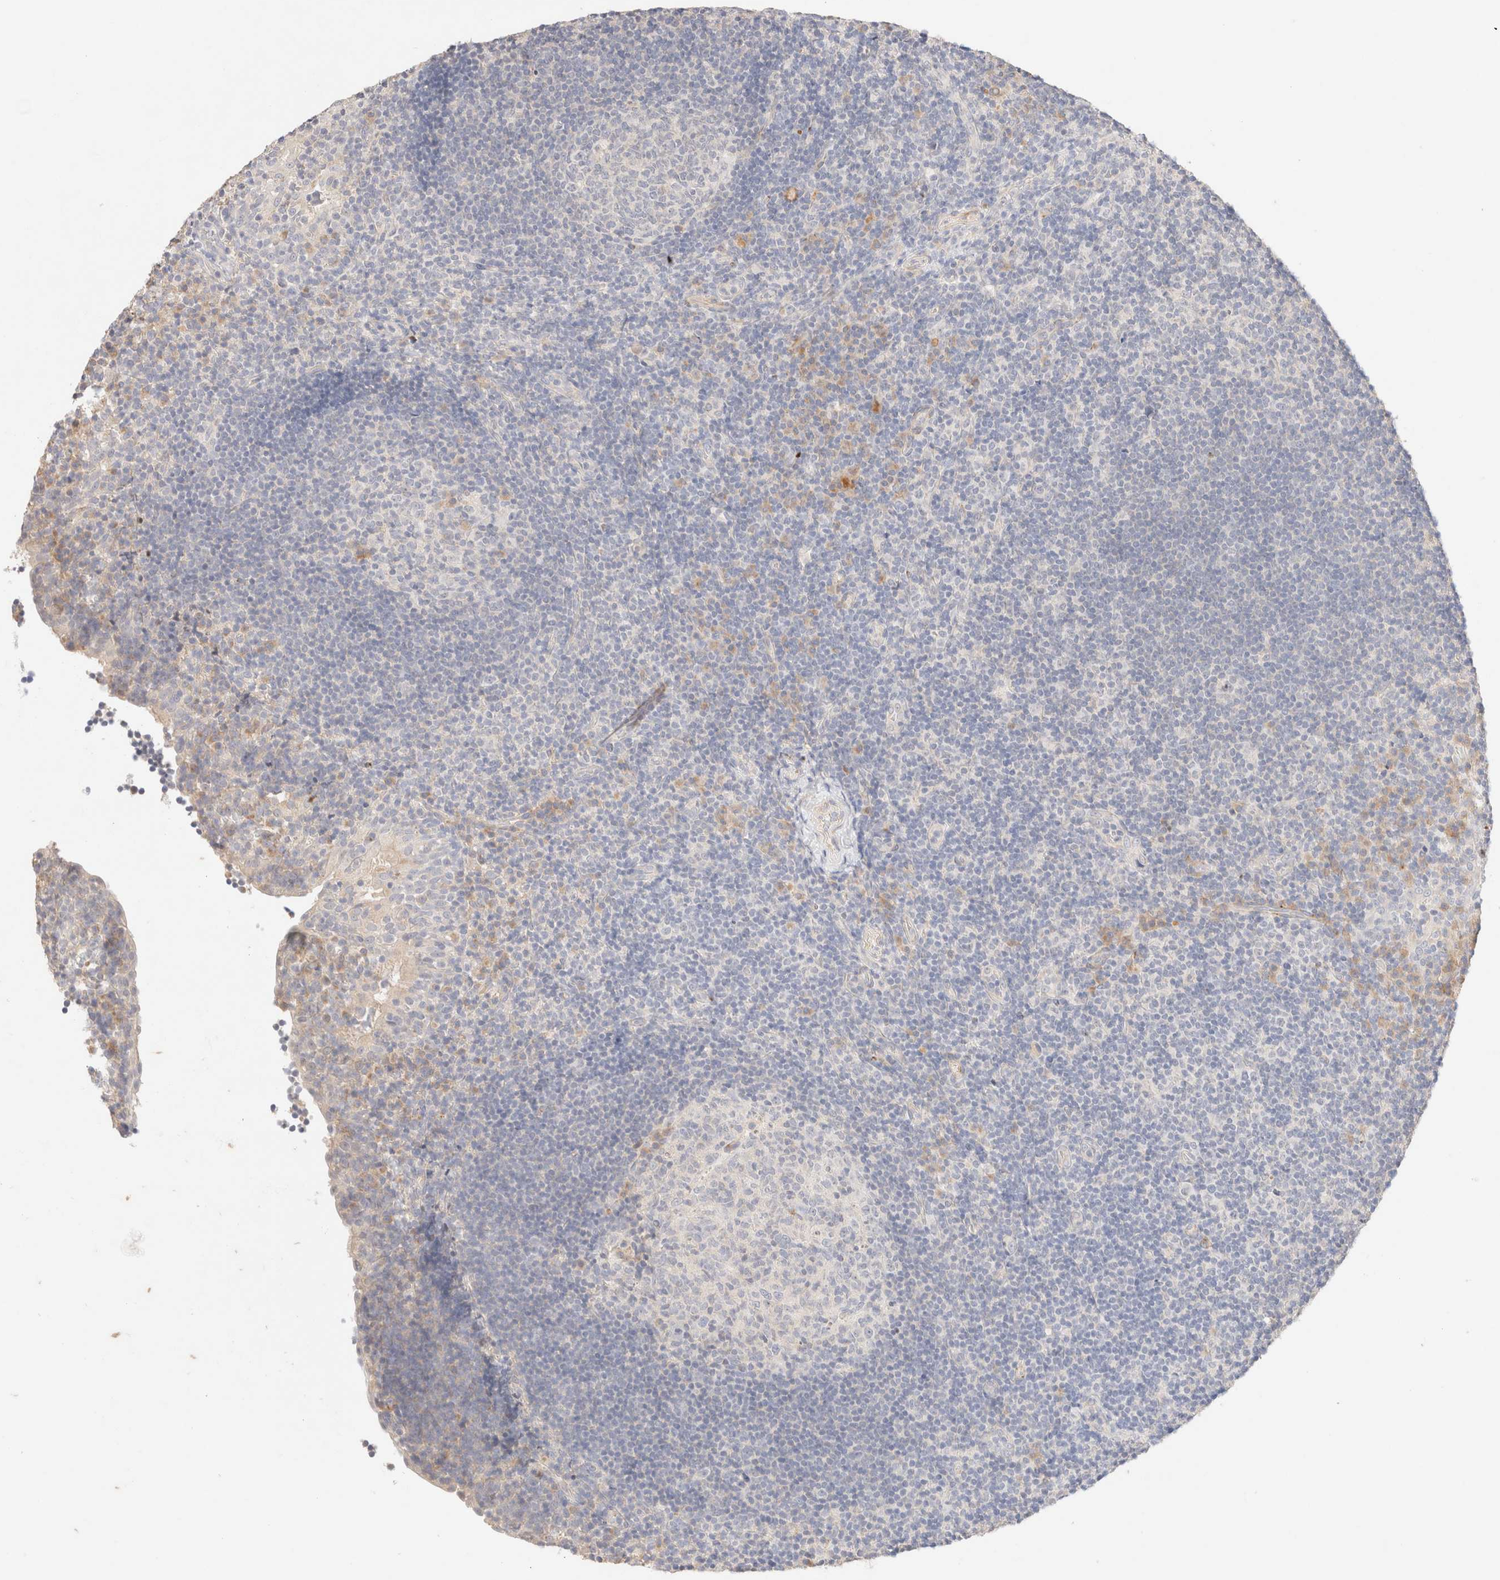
{"staining": {"intensity": "negative", "quantity": "none", "location": "none"}, "tissue": "tonsil", "cell_type": "Germinal center cells", "image_type": "normal", "snomed": [{"axis": "morphology", "description": "Normal tissue, NOS"}, {"axis": "topography", "description": "Tonsil"}], "caption": "Germinal center cells are negative for brown protein staining in unremarkable tonsil. (Stains: DAB (3,3'-diaminobenzidine) immunohistochemistry (IHC) with hematoxylin counter stain, Microscopy: brightfield microscopy at high magnification).", "gene": "SNTB1", "patient": {"sex": "female", "age": 40}}